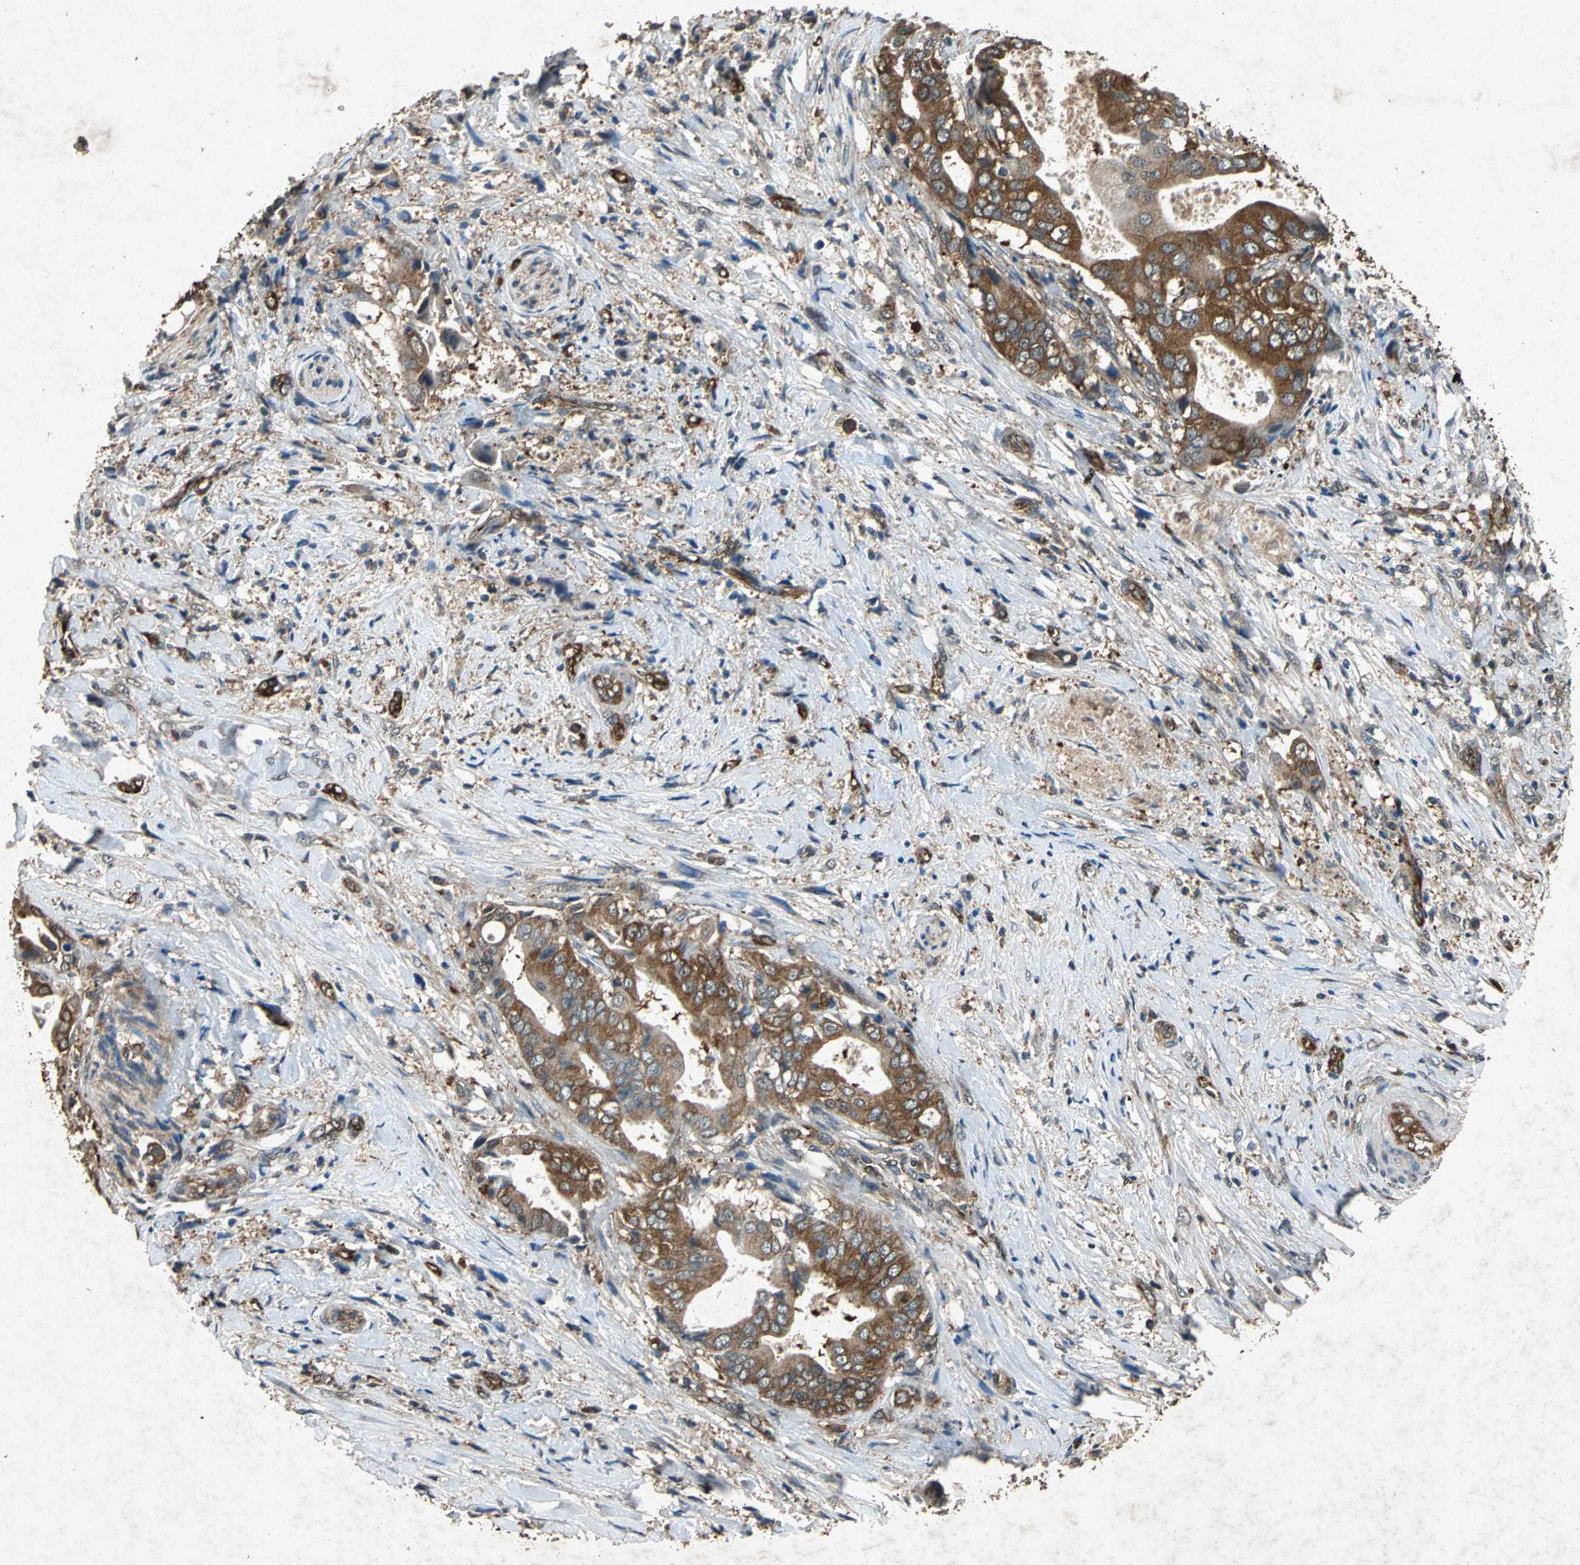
{"staining": {"intensity": "moderate", "quantity": ">75%", "location": "cytoplasmic/membranous"}, "tissue": "liver cancer", "cell_type": "Tumor cells", "image_type": "cancer", "snomed": [{"axis": "morphology", "description": "Cholangiocarcinoma"}, {"axis": "topography", "description": "Liver"}], "caption": "Immunohistochemical staining of human liver cancer reveals moderate cytoplasmic/membranous protein expression in about >75% of tumor cells.", "gene": "HSP90AB1", "patient": {"sex": "male", "age": 58}}